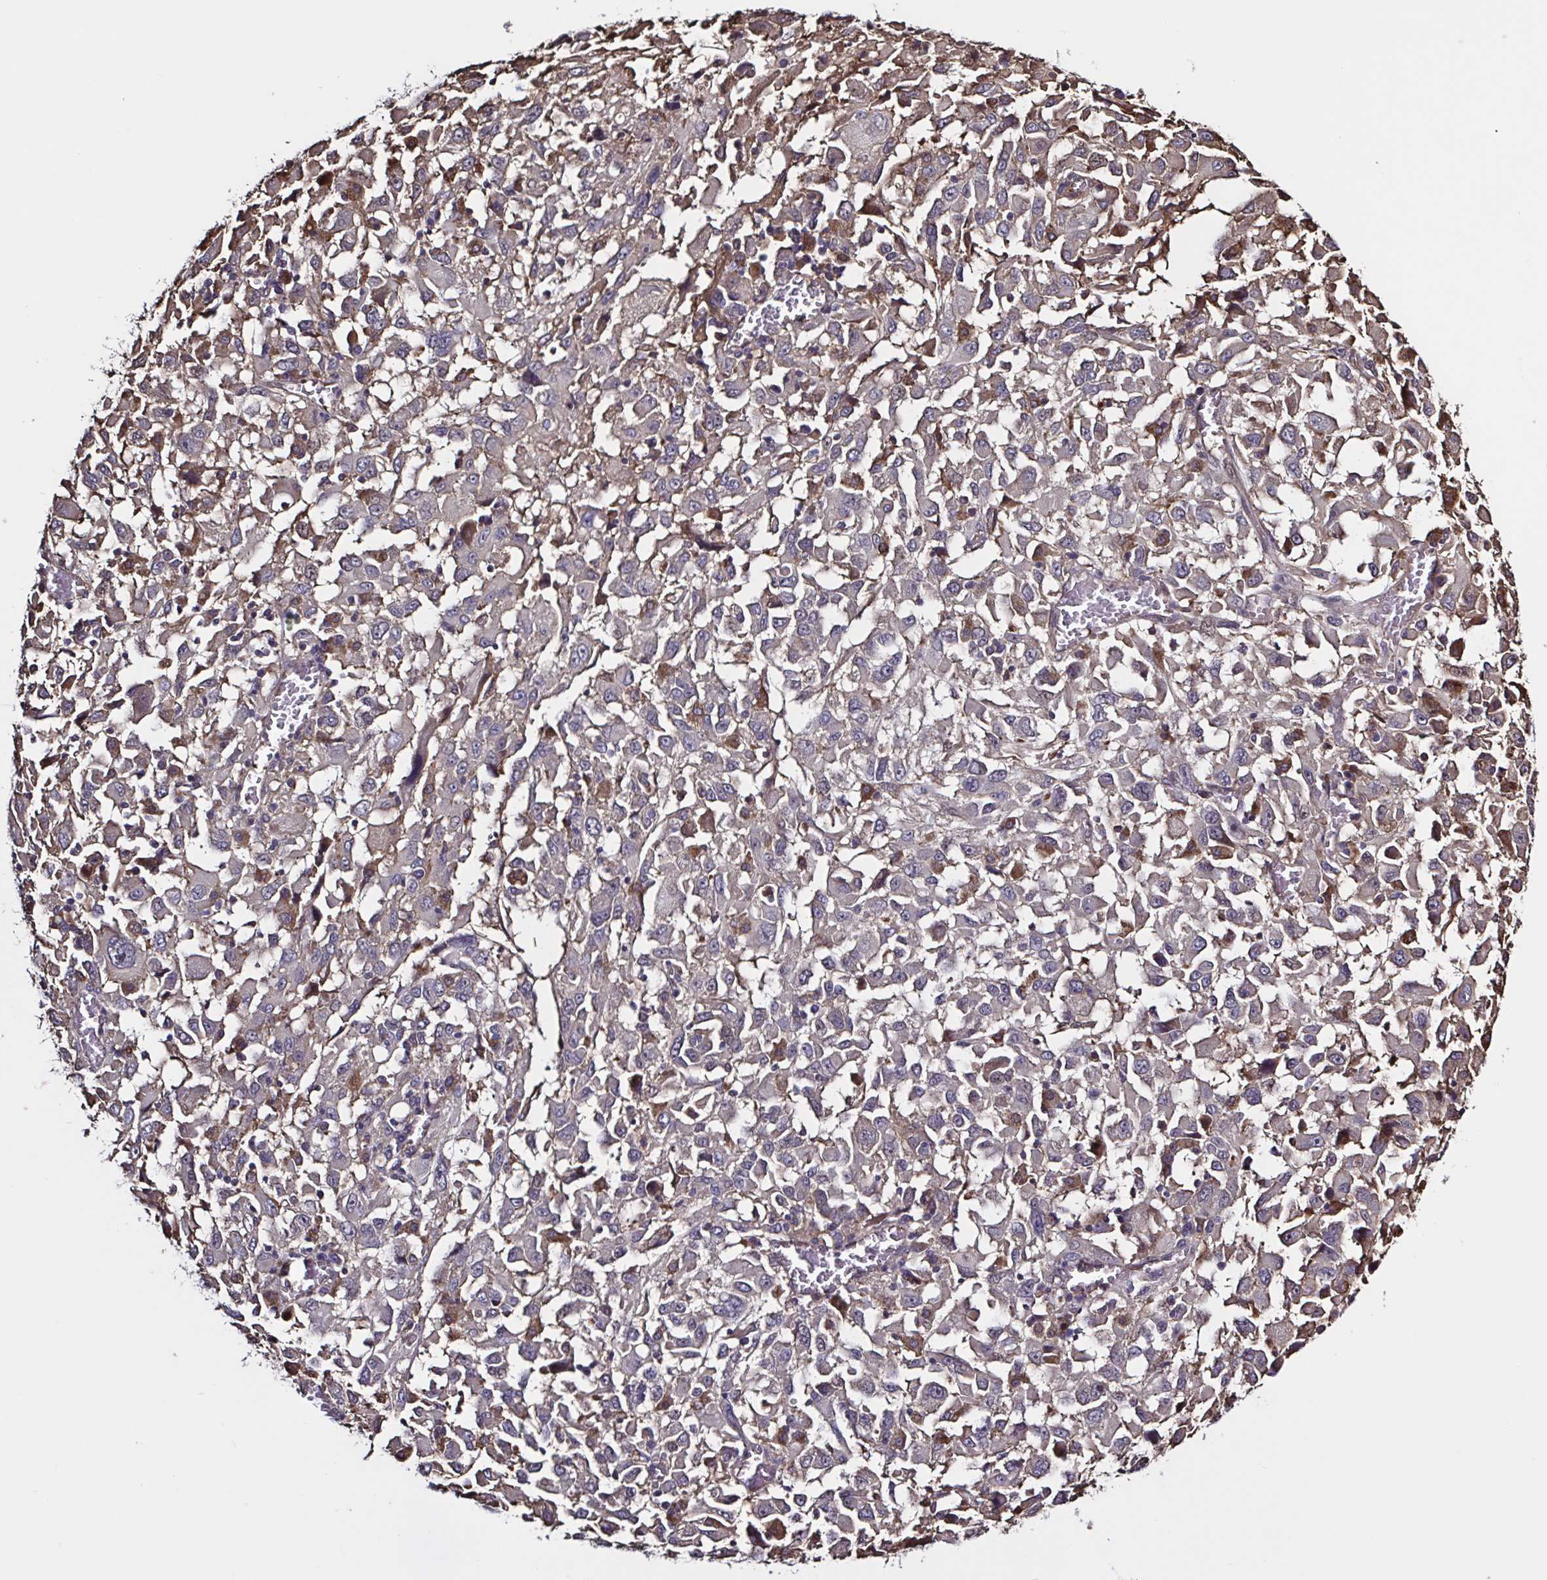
{"staining": {"intensity": "negative", "quantity": "none", "location": "none"}, "tissue": "melanoma", "cell_type": "Tumor cells", "image_type": "cancer", "snomed": [{"axis": "morphology", "description": "Malignant melanoma, Metastatic site"}, {"axis": "topography", "description": "Soft tissue"}], "caption": "Human malignant melanoma (metastatic site) stained for a protein using immunohistochemistry reveals no expression in tumor cells.", "gene": "ZNF200", "patient": {"sex": "male", "age": 50}}